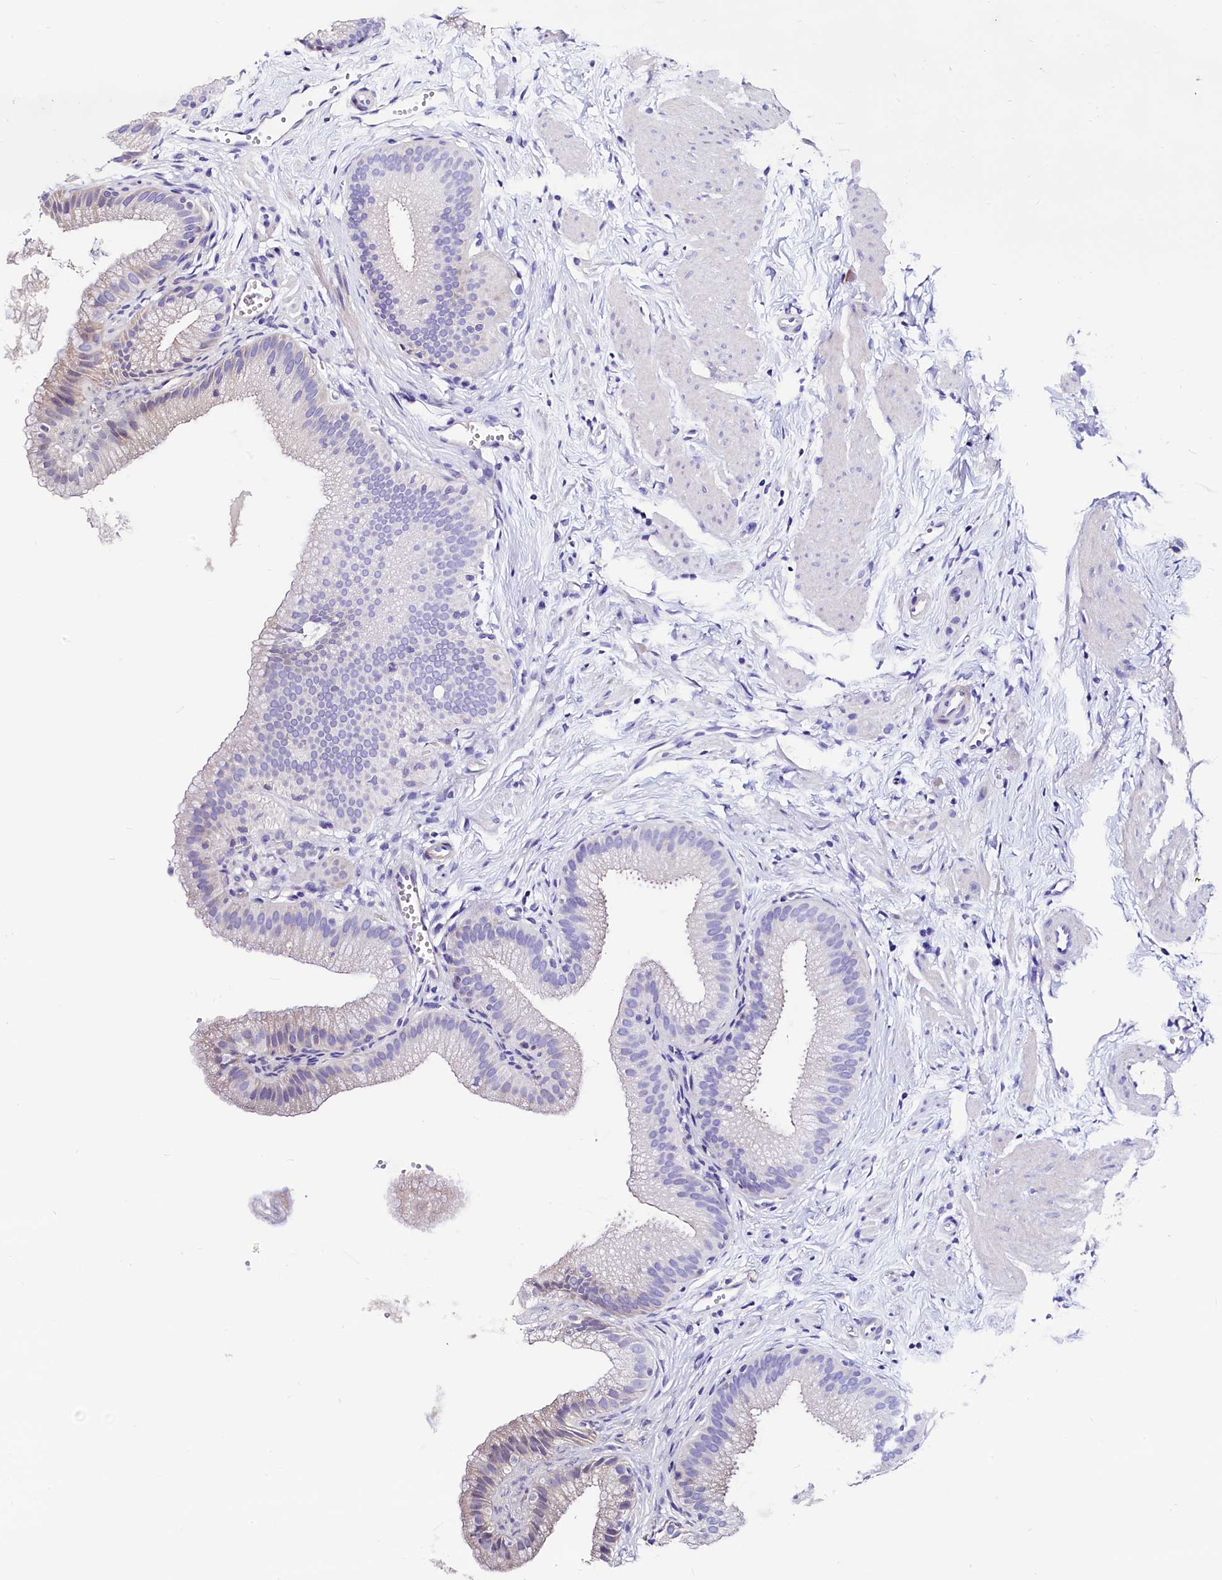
{"staining": {"intensity": "weak", "quantity": "<25%", "location": "cytoplasmic/membranous"}, "tissue": "gallbladder", "cell_type": "Glandular cells", "image_type": "normal", "snomed": [{"axis": "morphology", "description": "Normal tissue, NOS"}, {"axis": "topography", "description": "Gallbladder"}, {"axis": "topography", "description": "Peripheral nerve tissue"}], "caption": "Immunohistochemical staining of normal gallbladder exhibits no significant positivity in glandular cells. Brightfield microscopy of IHC stained with DAB (brown) and hematoxylin (blue), captured at high magnification.", "gene": "RBP3", "patient": {"sex": "male", "age": 38}}